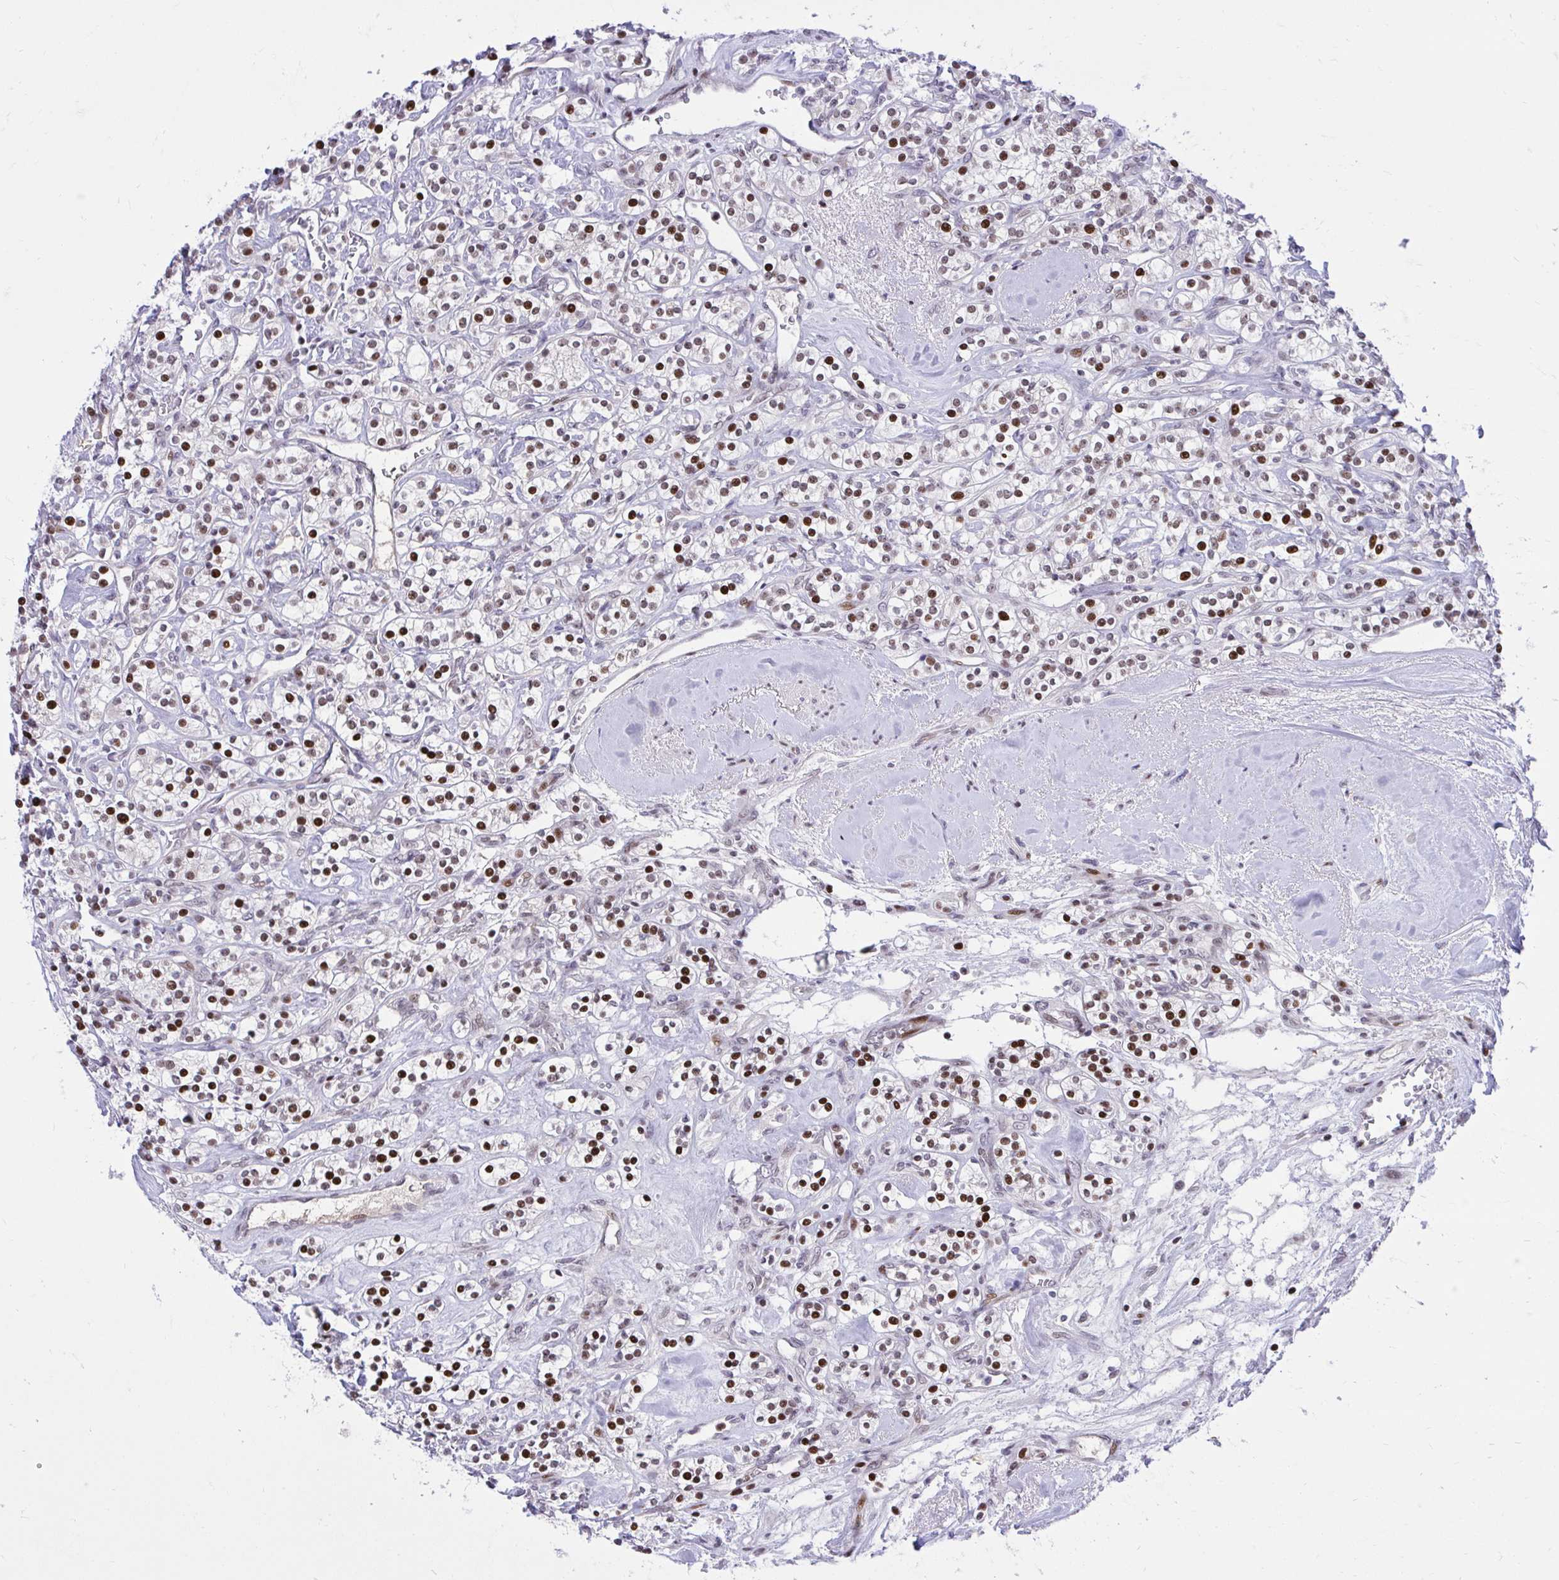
{"staining": {"intensity": "strong", "quantity": "25%-75%", "location": "nuclear"}, "tissue": "renal cancer", "cell_type": "Tumor cells", "image_type": "cancer", "snomed": [{"axis": "morphology", "description": "Adenocarcinoma, NOS"}, {"axis": "topography", "description": "Kidney"}], "caption": "Renal adenocarcinoma stained for a protein (brown) demonstrates strong nuclear positive positivity in approximately 25%-75% of tumor cells.", "gene": "C14orf39", "patient": {"sex": "male", "age": 77}}